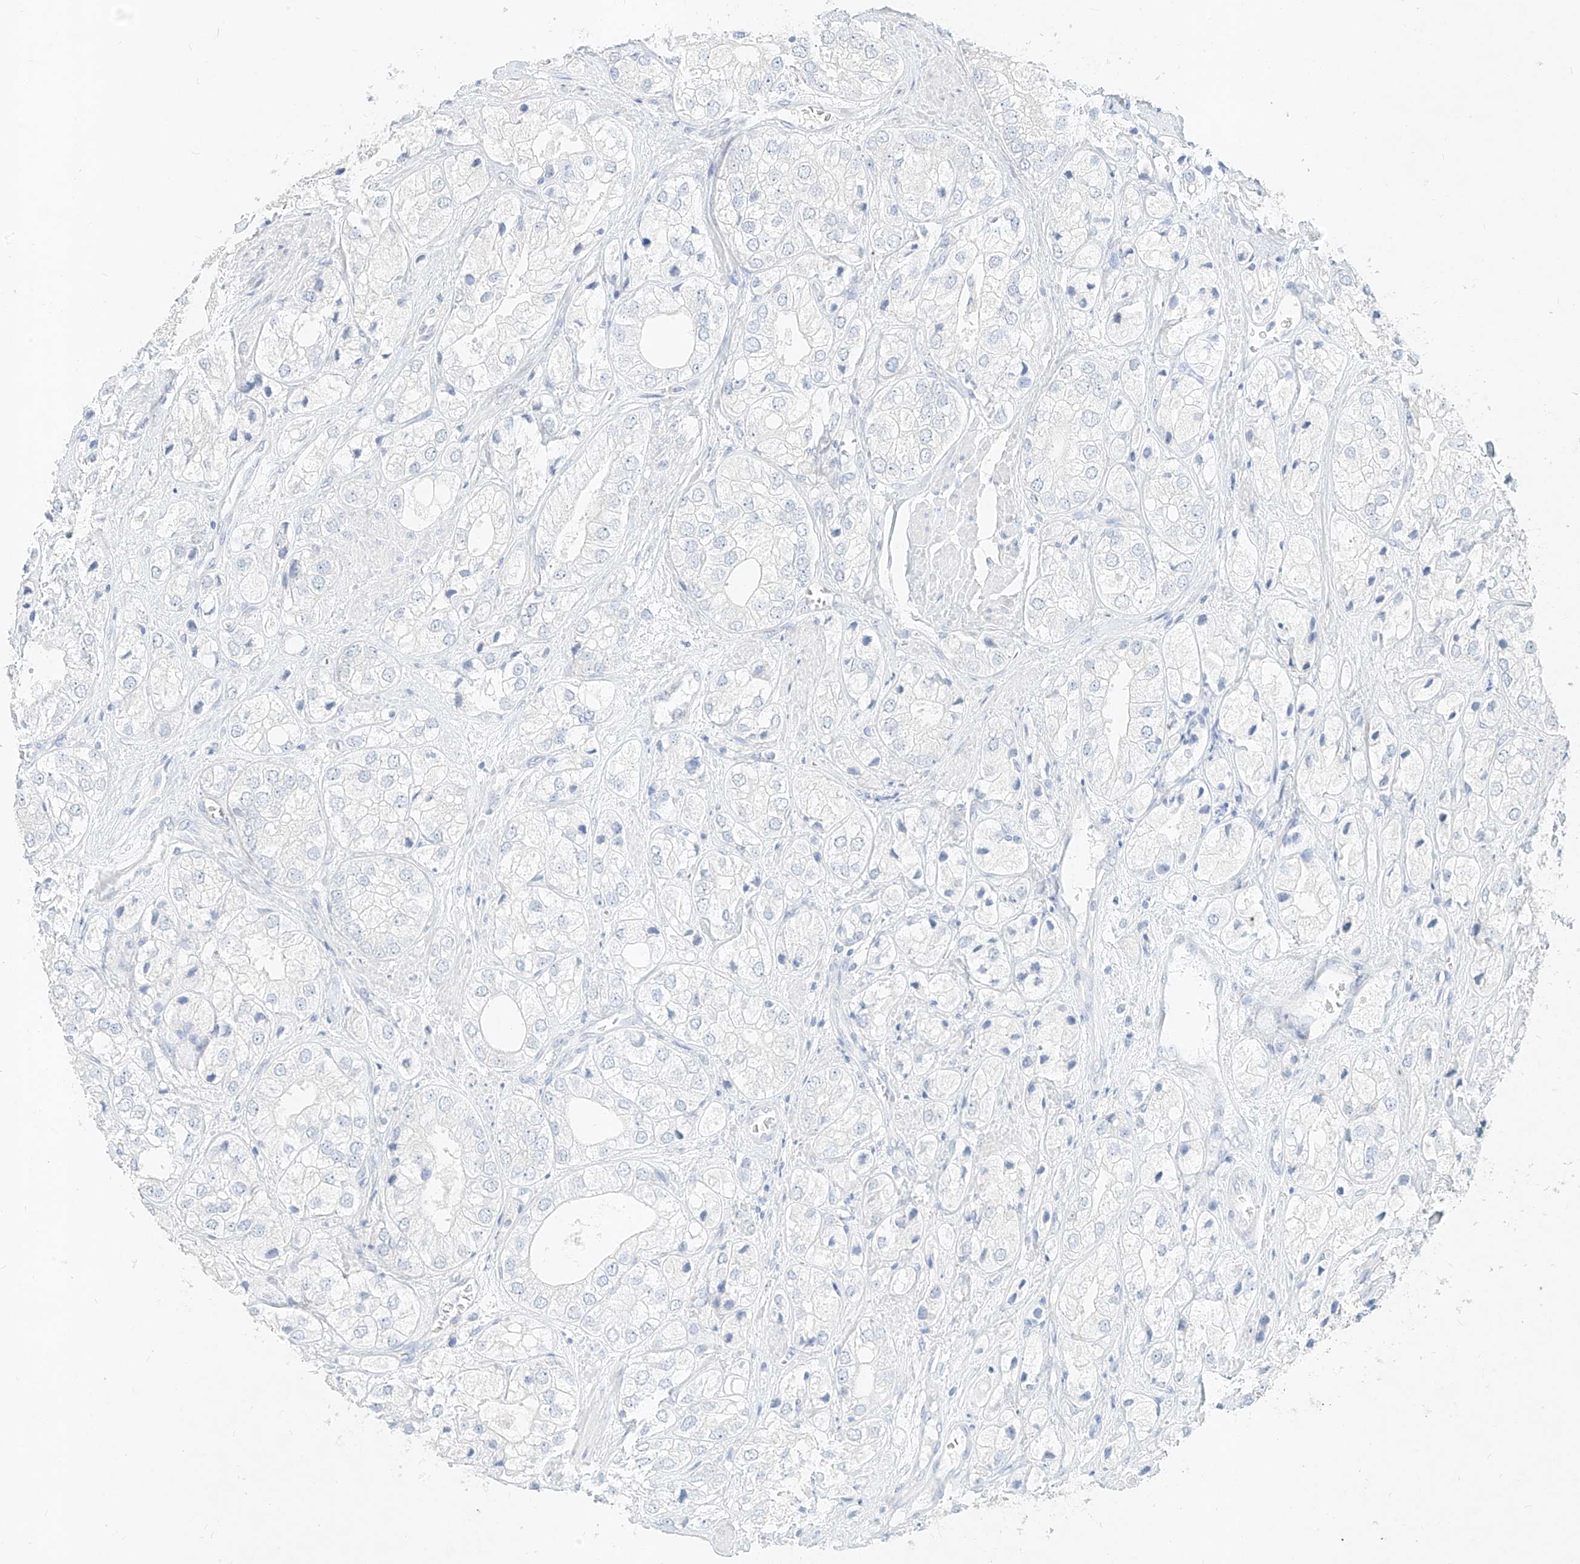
{"staining": {"intensity": "negative", "quantity": "none", "location": "none"}, "tissue": "prostate cancer", "cell_type": "Tumor cells", "image_type": "cancer", "snomed": [{"axis": "morphology", "description": "Adenocarcinoma, High grade"}, {"axis": "topography", "description": "Prostate"}], "caption": "Image shows no significant protein expression in tumor cells of prostate high-grade adenocarcinoma. (DAB (3,3'-diaminobenzidine) immunohistochemistry visualized using brightfield microscopy, high magnification).", "gene": "ZZEF1", "patient": {"sex": "male", "age": 50}}